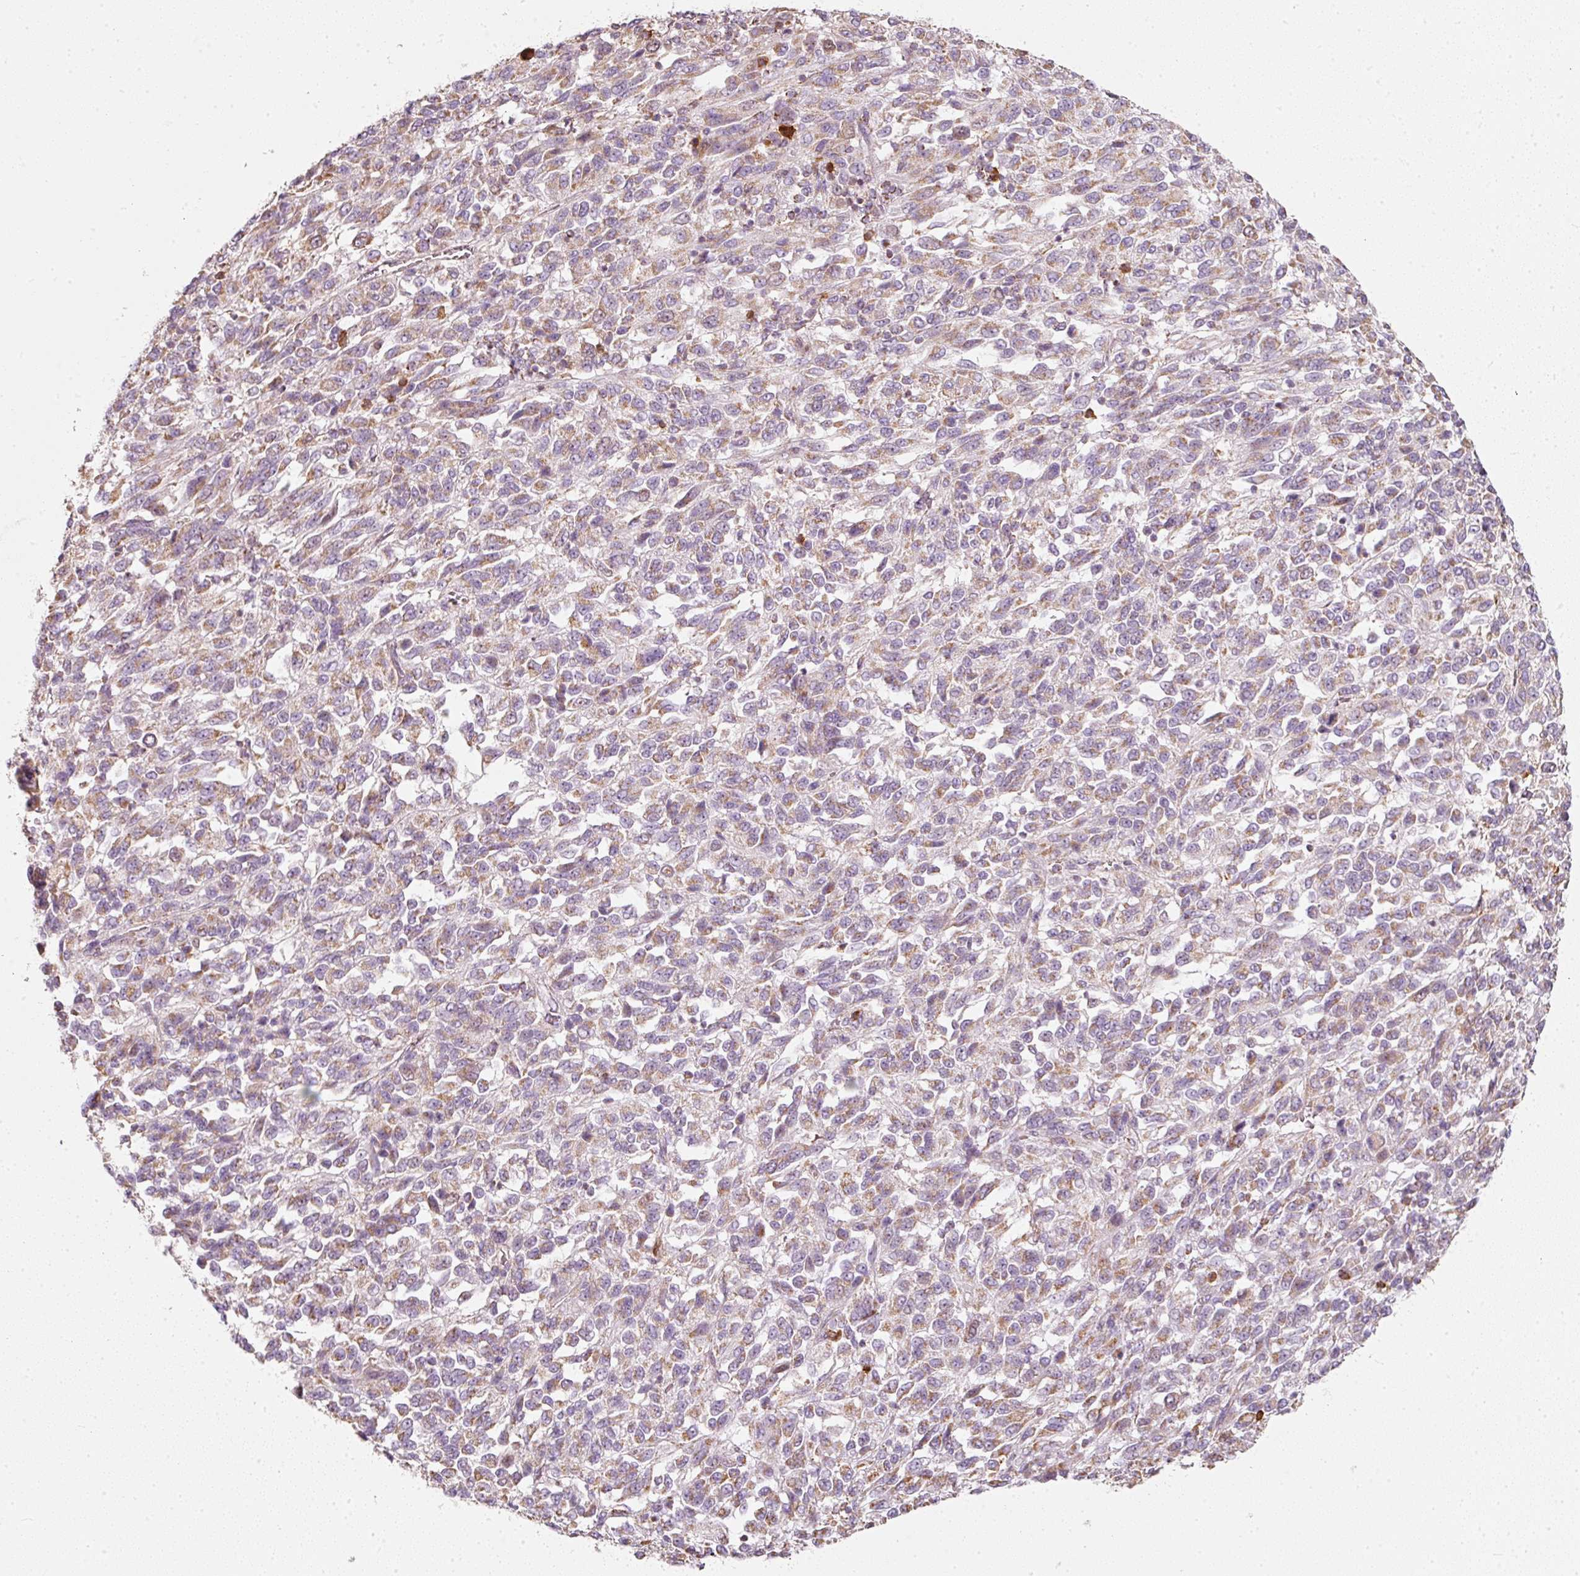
{"staining": {"intensity": "moderate", "quantity": "25%-75%", "location": "cytoplasmic/membranous"}, "tissue": "melanoma", "cell_type": "Tumor cells", "image_type": "cancer", "snomed": [{"axis": "morphology", "description": "Malignant melanoma, Metastatic site"}, {"axis": "topography", "description": "Lung"}], "caption": "Protein expression analysis of melanoma shows moderate cytoplasmic/membranous positivity in about 25%-75% of tumor cells. Using DAB (brown) and hematoxylin (blue) stains, captured at high magnification using brightfield microscopy.", "gene": "DUT", "patient": {"sex": "male", "age": 64}}